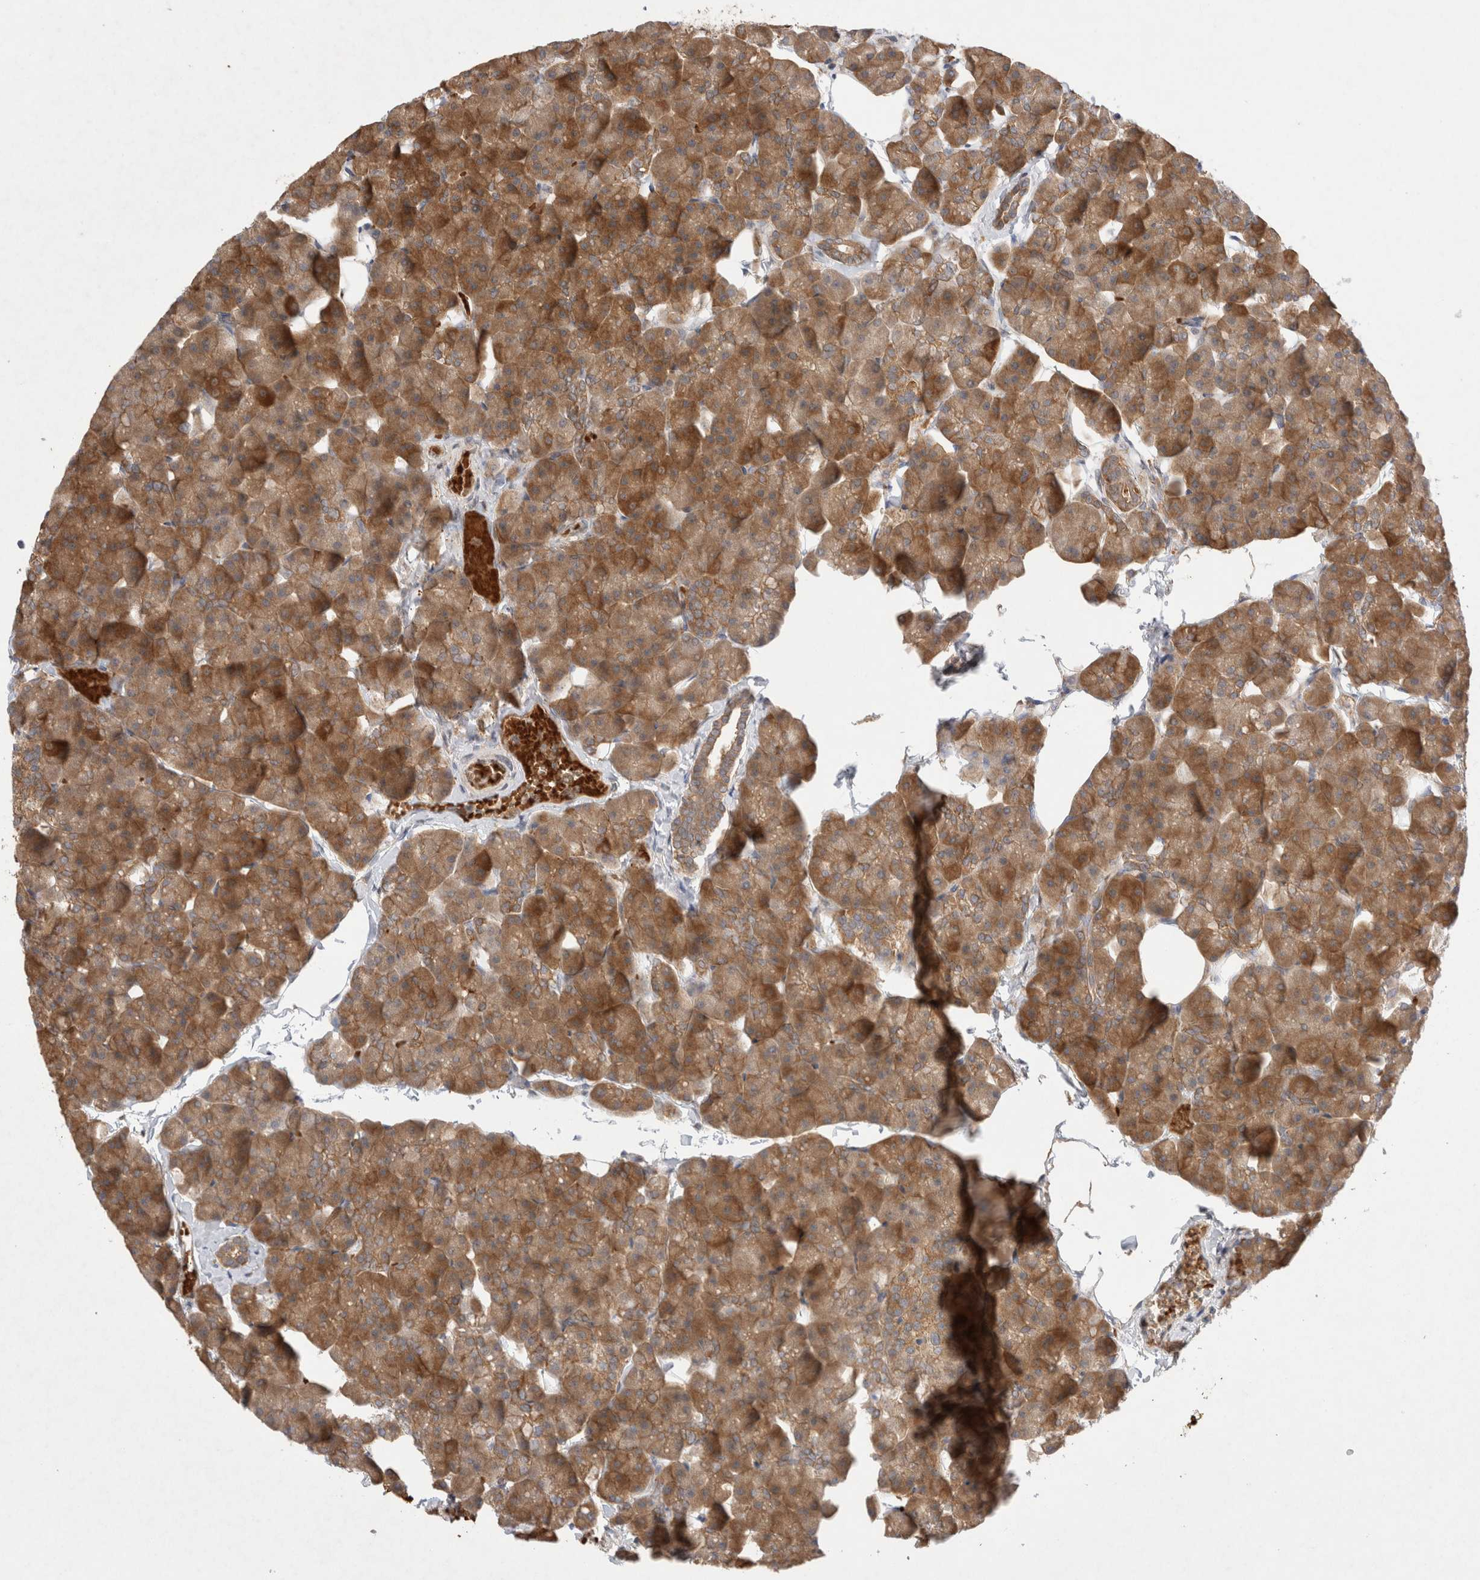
{"staining": {"intensity": "moderate", "quantity": ">75%", "location": "cytoplasmic/membranous"}, "tissue": "pancreas", "cell_type": "Exocrine glandular cells", "image_type": "normal", "snomed": [{"axis": "morphology", "description": "Normal tissue, NOS"}, {"axis": "topography", "description": "Pancreas"}], "caption": "IHC histopathology image of normal human pancreas stained for a protein (brown), which reveals medium levels of moderate cytoplasmic/membranous expression in about >75% of exocrine glandular cells.", "gene": "EIF3E", "patient": {"sex": "male", "age": 35}}